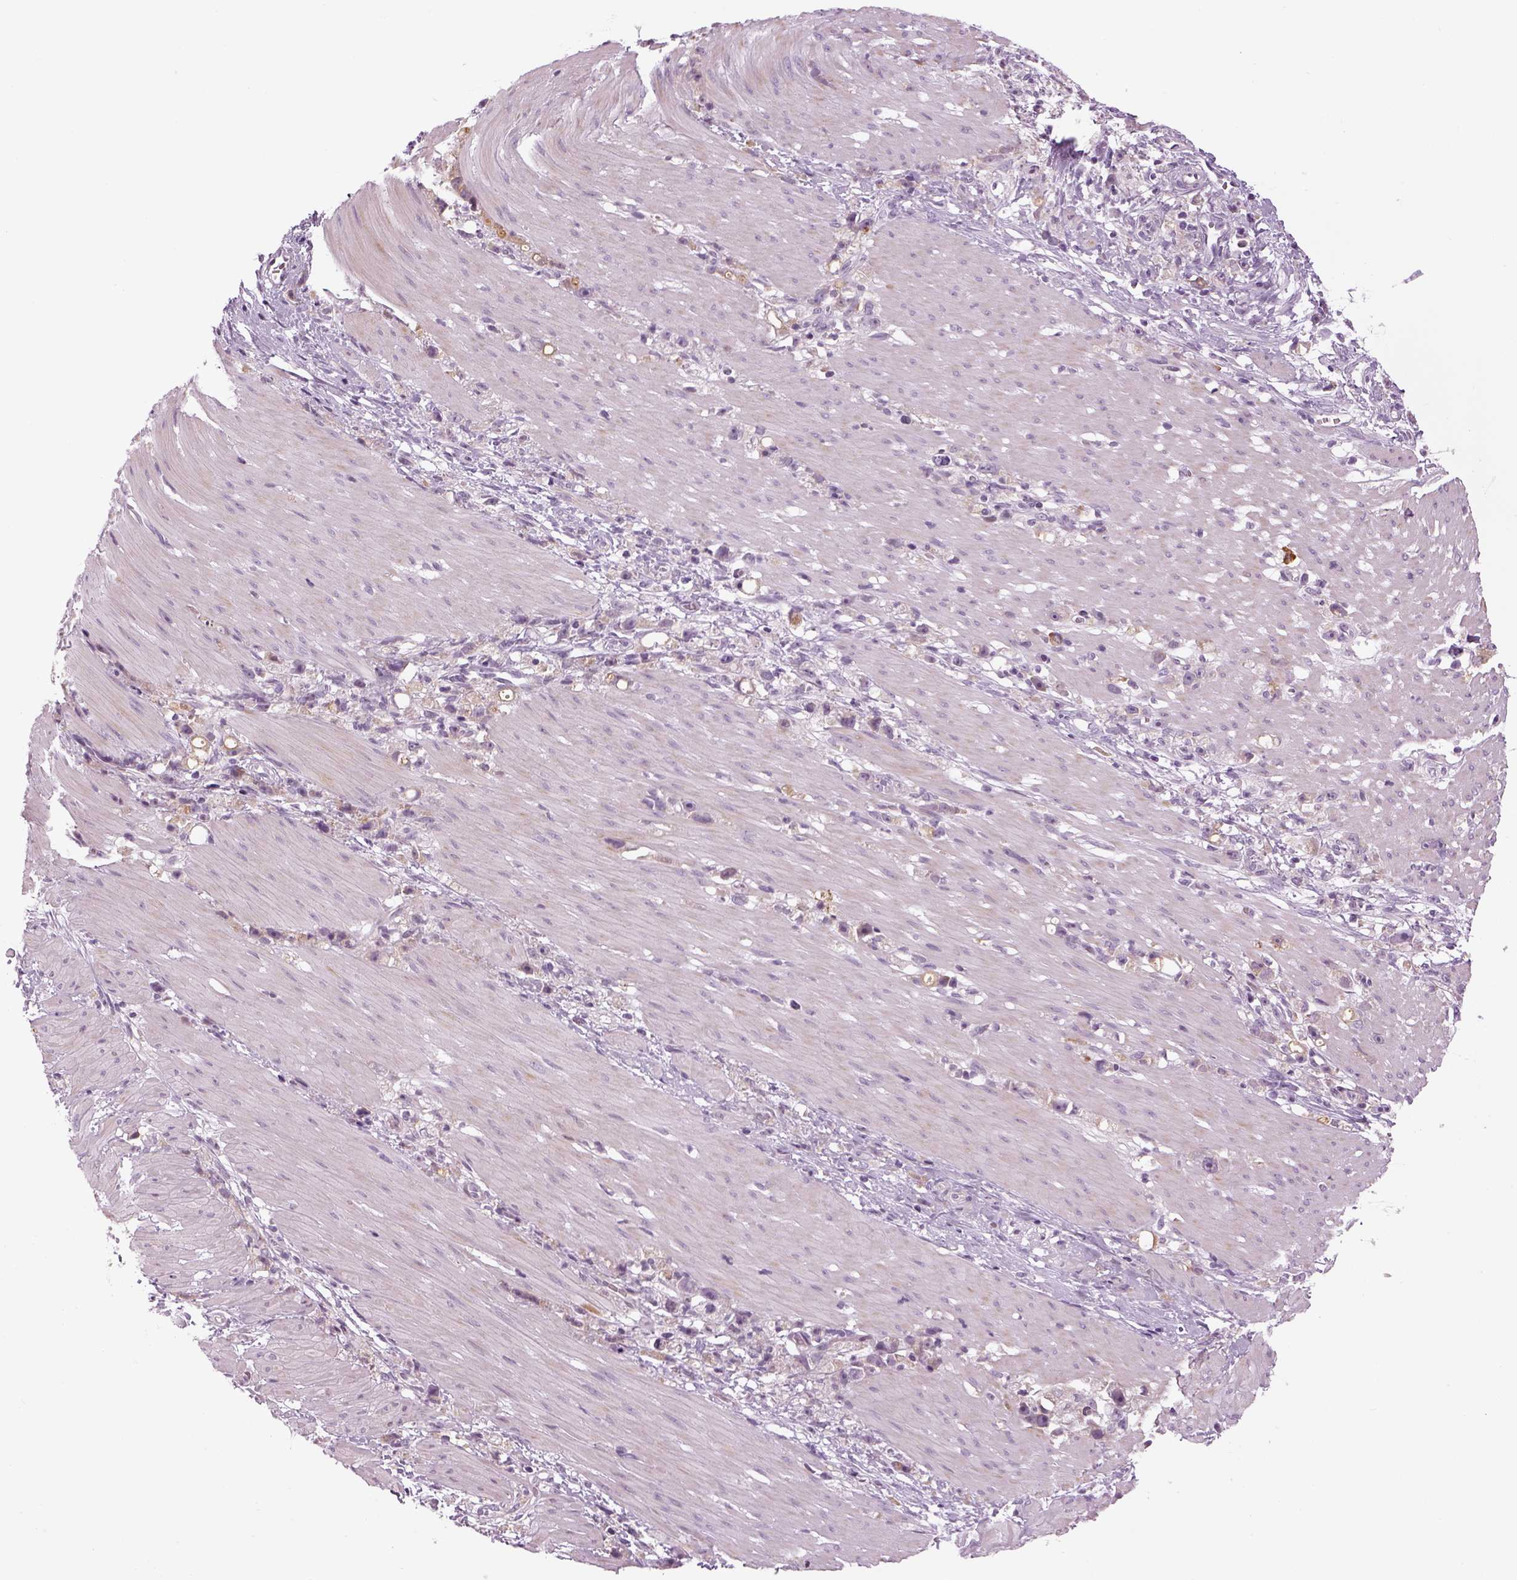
{"staining": {"intensity": "negative", "quantity": "none", "location": "none"}, "tissue": "stomach cancer", "cell_type": "Tumor cells", "image_type": "cancer", "snomed": [{"axis": "morphology", "description": "Adenocarcinoma, NOS"}, {"axis": "topography", "description": "Stomach"}], "caption": "An immunohistochemistry histopathology image of stomach adenocarcinoma is shown. There is no staining in tumor cells of stomach adenocarcinoma.", "gene": "LRRIQ3", "patient": {"sex": "female", "age": 59}}